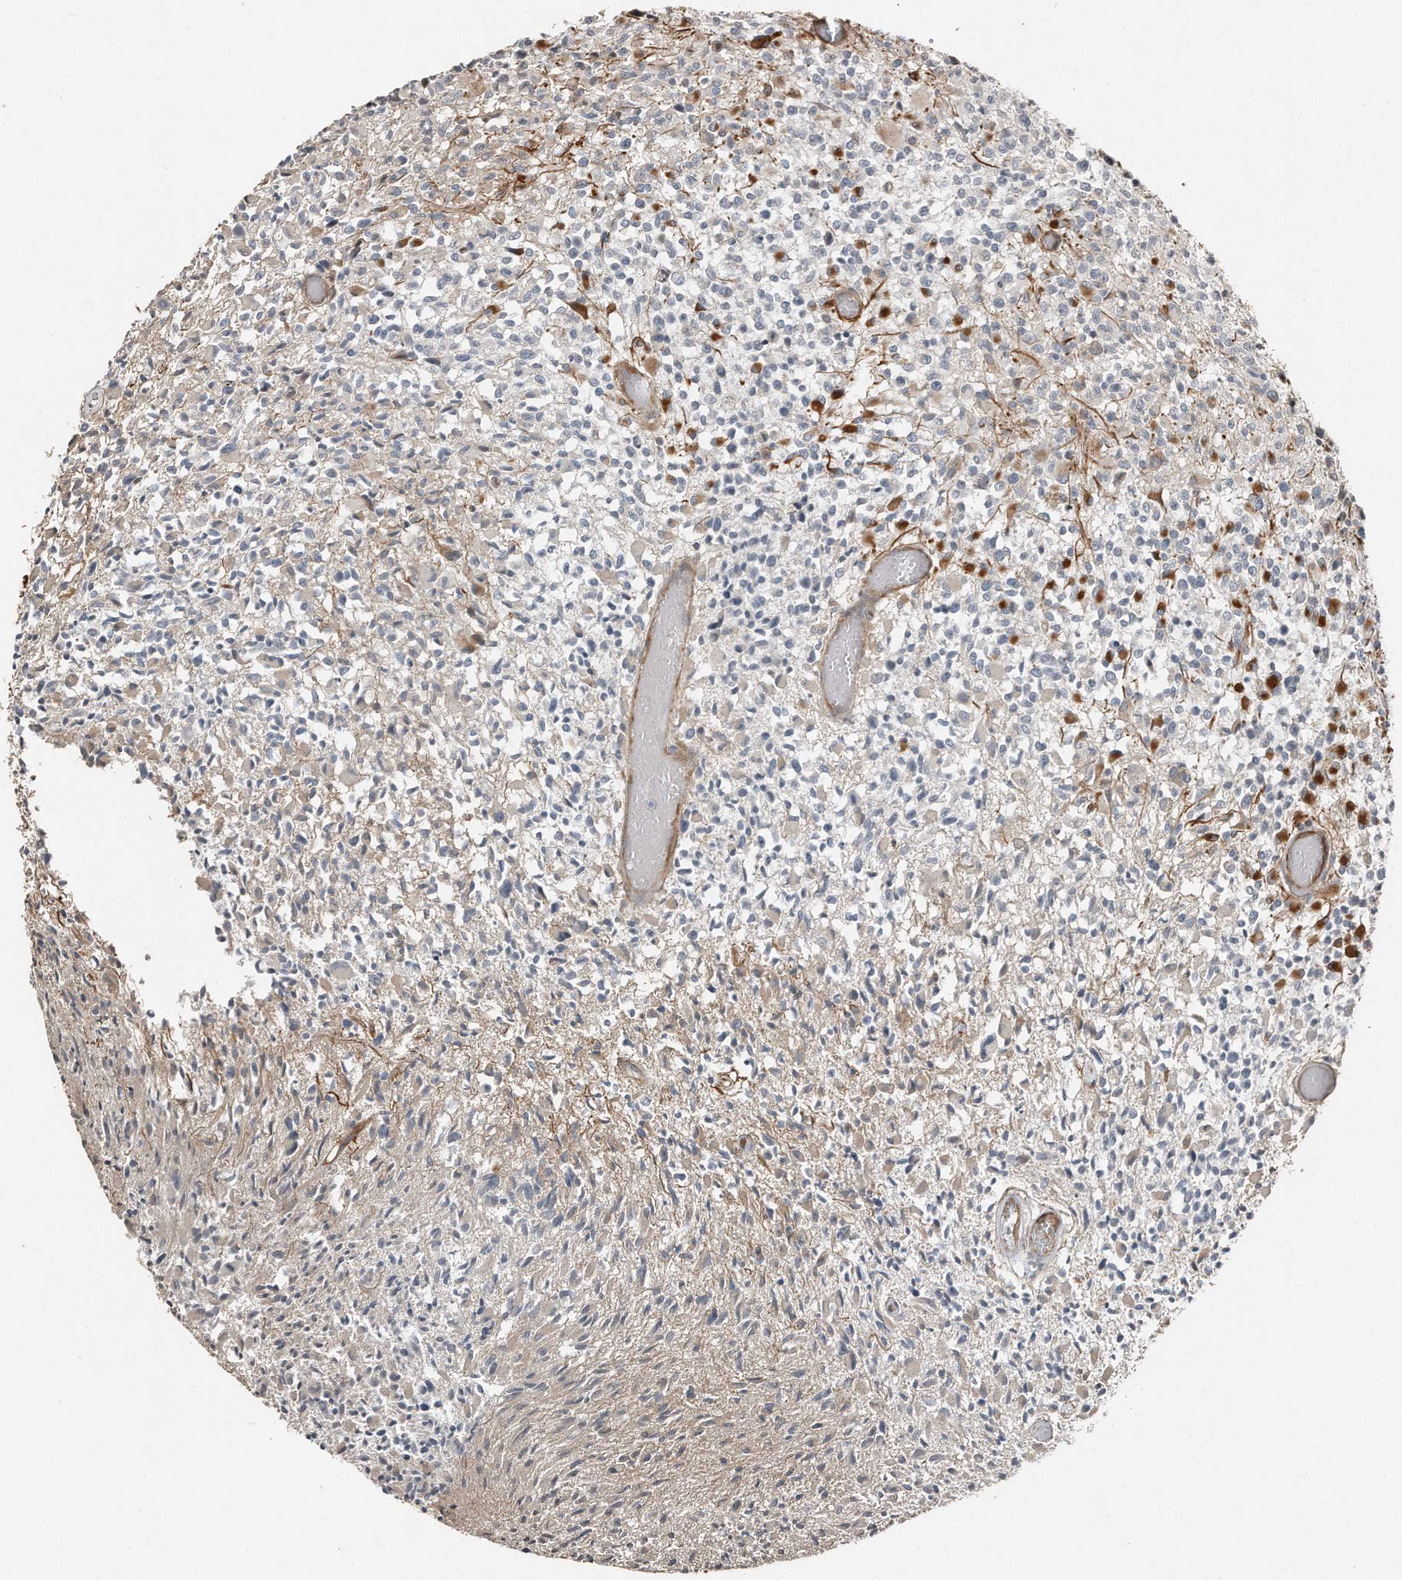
{"staining": {"intensity": "moderate", "quantity": "<25%", "location": "cytoplasmic/membranous"}, "tissue": "glioma", "cell_type": "Tumor cells", "image_type": "cancer", "snomed": [{"axis": "morphology", "description": "Glioma, malignant, High grade"}, {"axis": "morphology", "description": "Glioblastoma, NOS"}, {"axis": "topography", "description": "Brain"}], "caption": "Immunohistochemical staining of glioma exhibits moderate cytoplasmic/membranous protein expression in about <25% of tumor cells.", "gene": "SNAP47", "patient": {"sex": "male", "age": 60}}